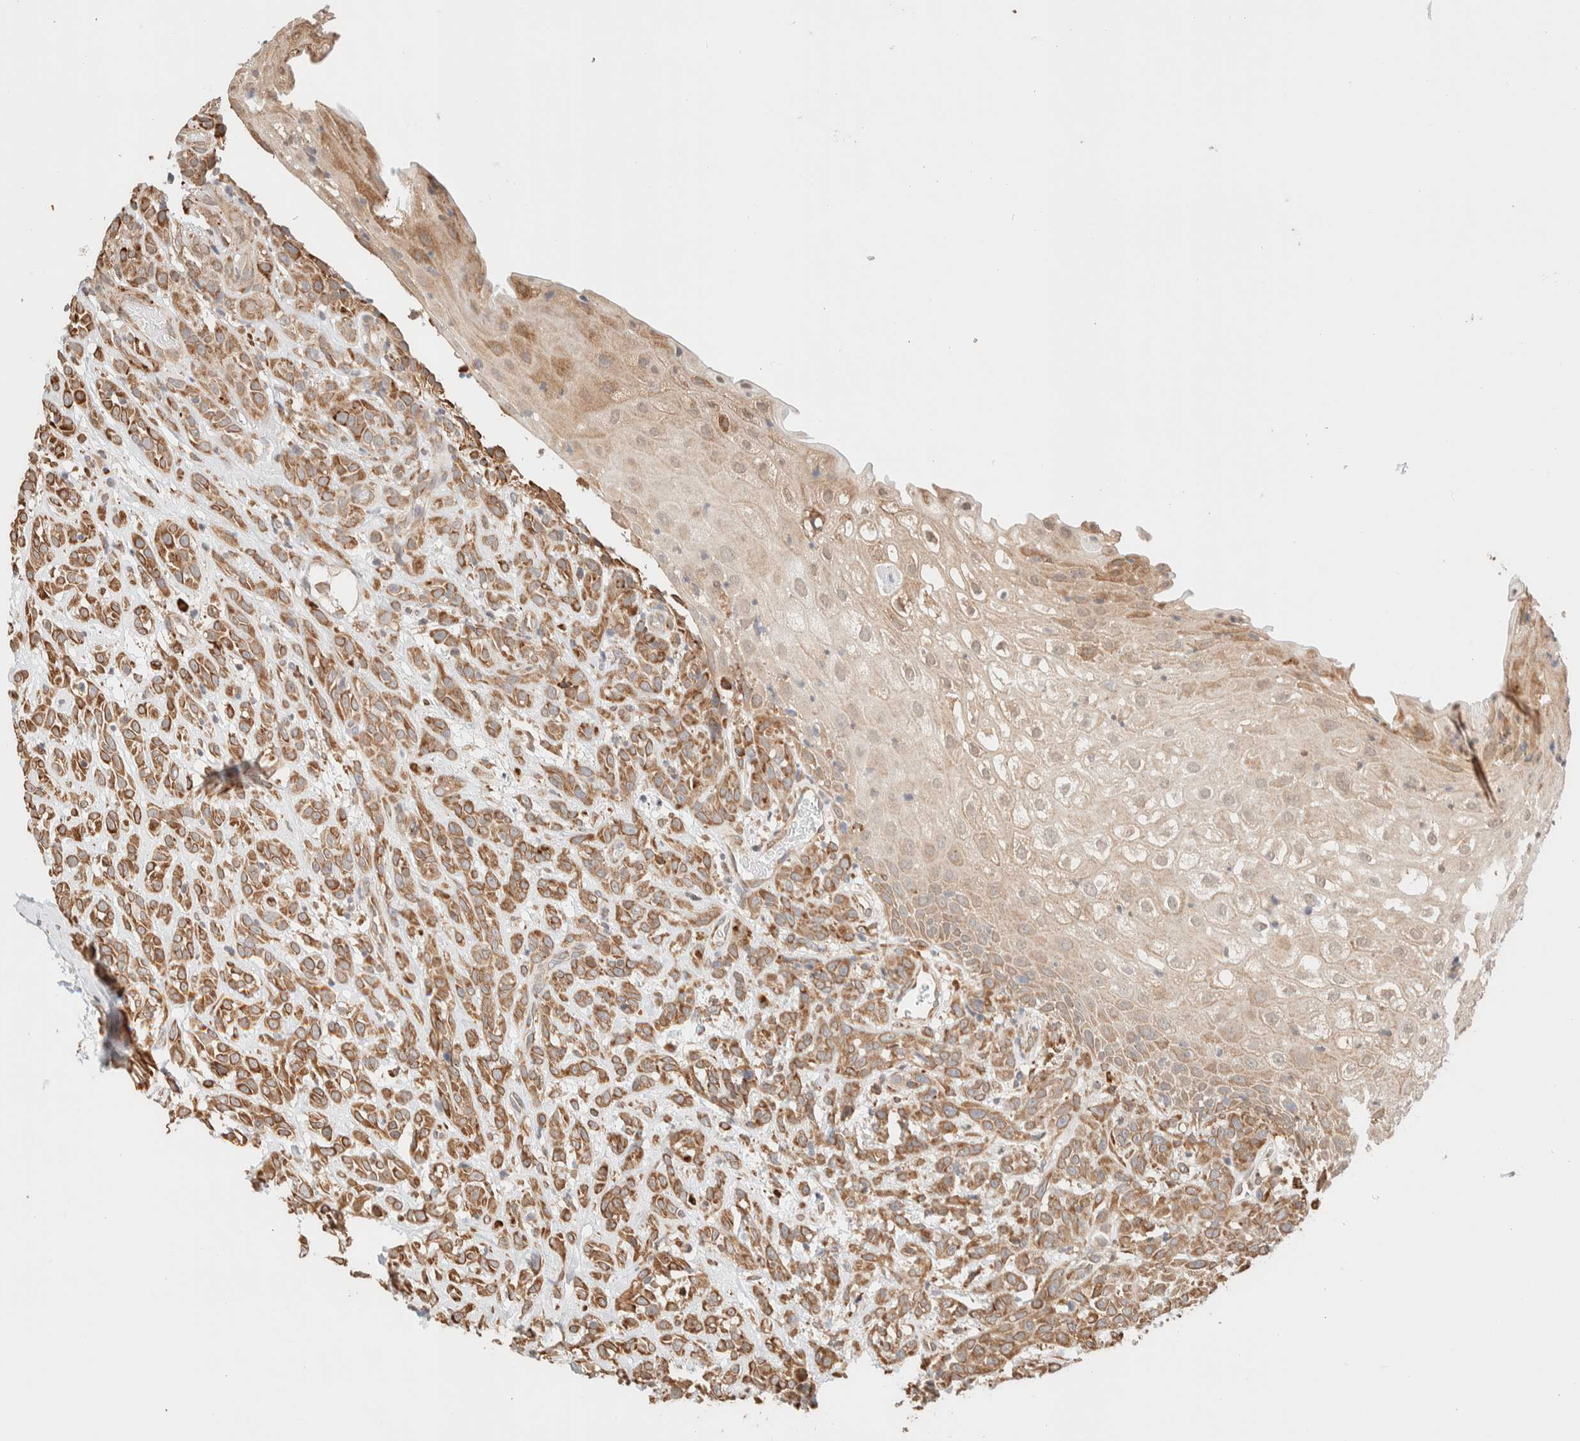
{"staining": {"intensity": "moderate", "quantity": ">75%", "location": "cytoplasmic/membranous"}, "tissue": "head and neck cancer", "cell_type": "Tumor cells", "image_type": "cancer", "snomed": [{"axis": "morphology", "description": "Normal tissue, NOS"}, {"axis": "morphology", "description": "Squamous cell carcinoma, NOS"}, {"axis": "topography", "description": "Cartilage tissue"}, {"axis": "topography", "description": "Head-Neck"}], "caption": "There is medium levels of moderate cytoplasmic/membranous staining in tumor cells of squamous cell carcinoma (head and neck), as demonstrated by immunohistochemical staining (brown color).", "gene": "INTS1", "patient": {"sex": "male", "age": 62}}